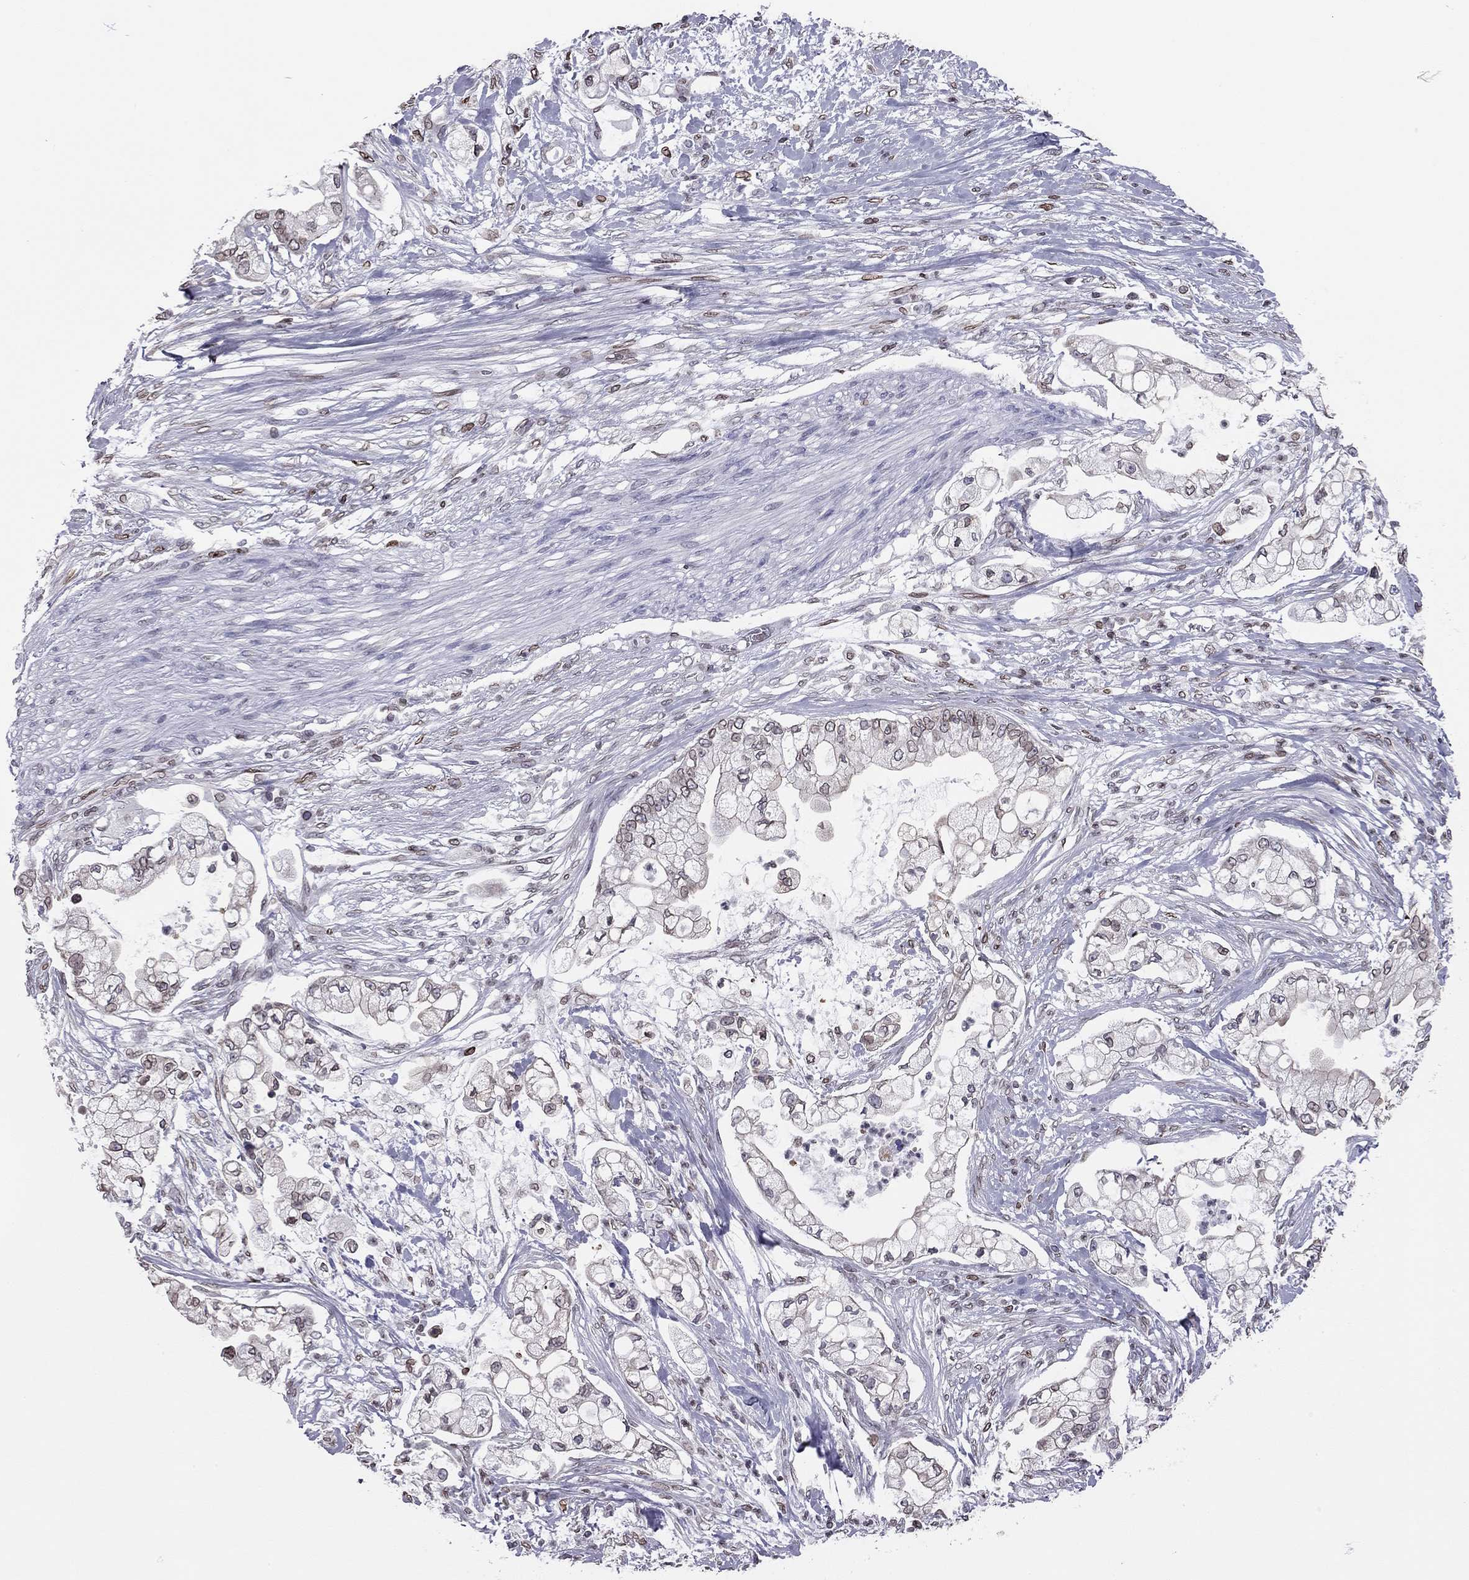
{"staining": {"intensity": "moderate", "quantity": ">75%", "location": "cytoplasmic/membranous,nuclear"}, "tissue": "pancreatic cancer", "cell_type": "Tumor cells", "image_type": "cancer", "snomed": [{"axis": "morphology", "description": "Adenocarcinoma, NOS"}, {"axis": "topography", "description": "Pancreas"}], "caption": "Immunohistochemistry of pancreatic cancer (adenocarcinoma) displays medium levels of moderate cytoplasmic/membranous and nuclear positivity in about >75% of tumor cells.", "gene": "ESPL1", "patient": {"sex": "female", "age": 69}}